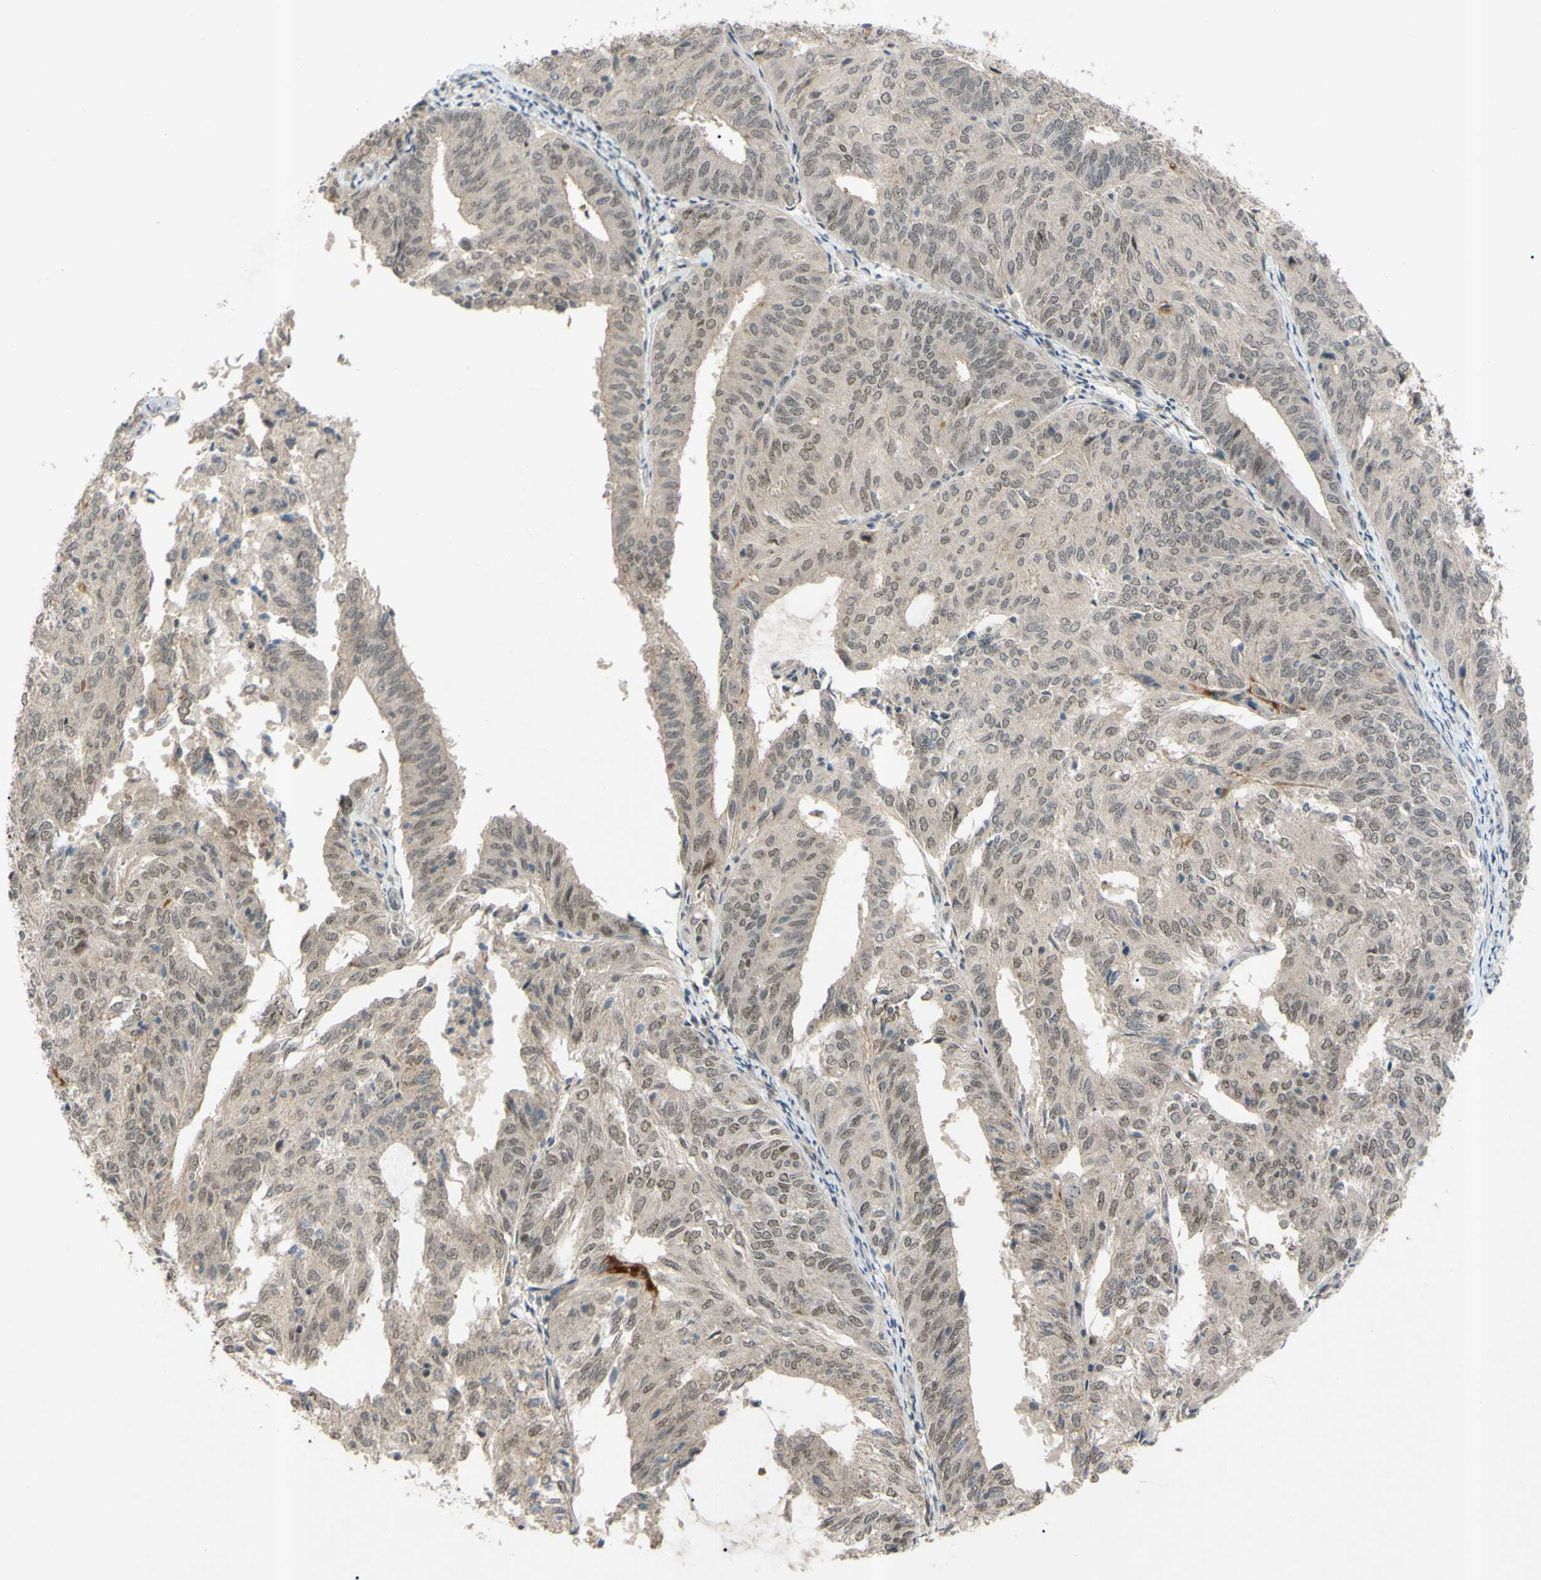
{"staining": {"intensity": "weak", "quantity": ">75%", "location": "cytoplasmic/membranous"}, "tissue": "endometrial cancer", "cell_type": "Tumor cells", "image_type": "cancer", "snomed": [{"axis": "morphology", "description": "Adenocarcinoma, NOS"}, {"axis": "topography", "description": "Uterus"}], "caption": "Protein staining reveals weak cytoplasmic/membranous expression in about >75% of tumor cells in adenocarcinoma (endometrial).", "gene": "ALK", "patient": {"sex": "female", "age": 60}}